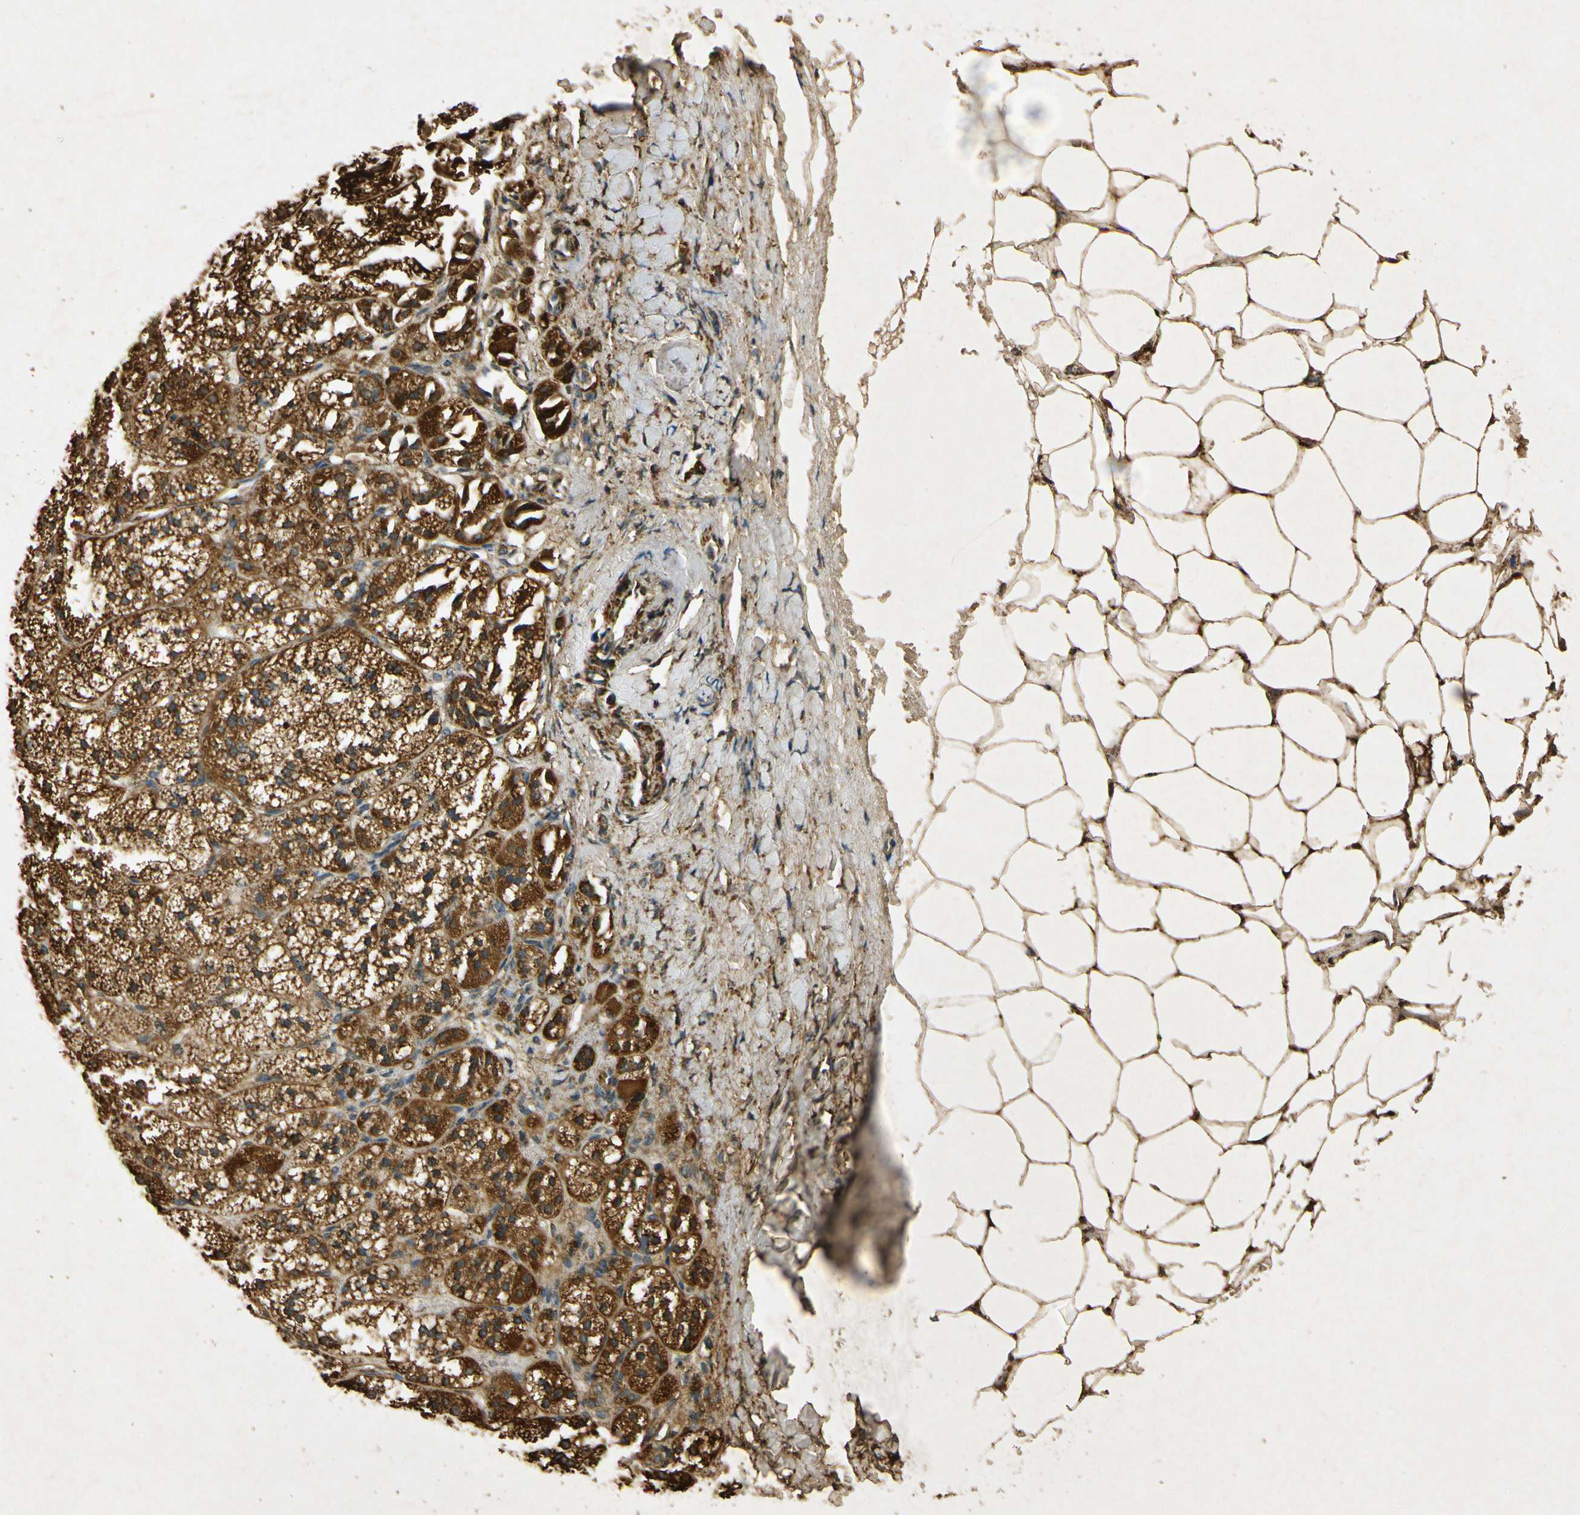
{"staining": {"intensity": "strong", "quantity": ">75%", "location": "cytoplasmic/membranous"}, "tissue": "adrenal gland", "cell_type": "Glandular cells", "image_type": "normal", "snomed": [{"axis": "morphology", "description": "Normal tissue, NOS"}, {"axis": "topography", "description": "Adrenal gland"}], "caption": "This photomicrograph displays IHC staining of normal adrenal gland, with high strong cytoplasmic/membranous expression in approximately >75% of glandular cells.", "gene": "PRDX3", "patient": {"sex": "female", "age": 71}}